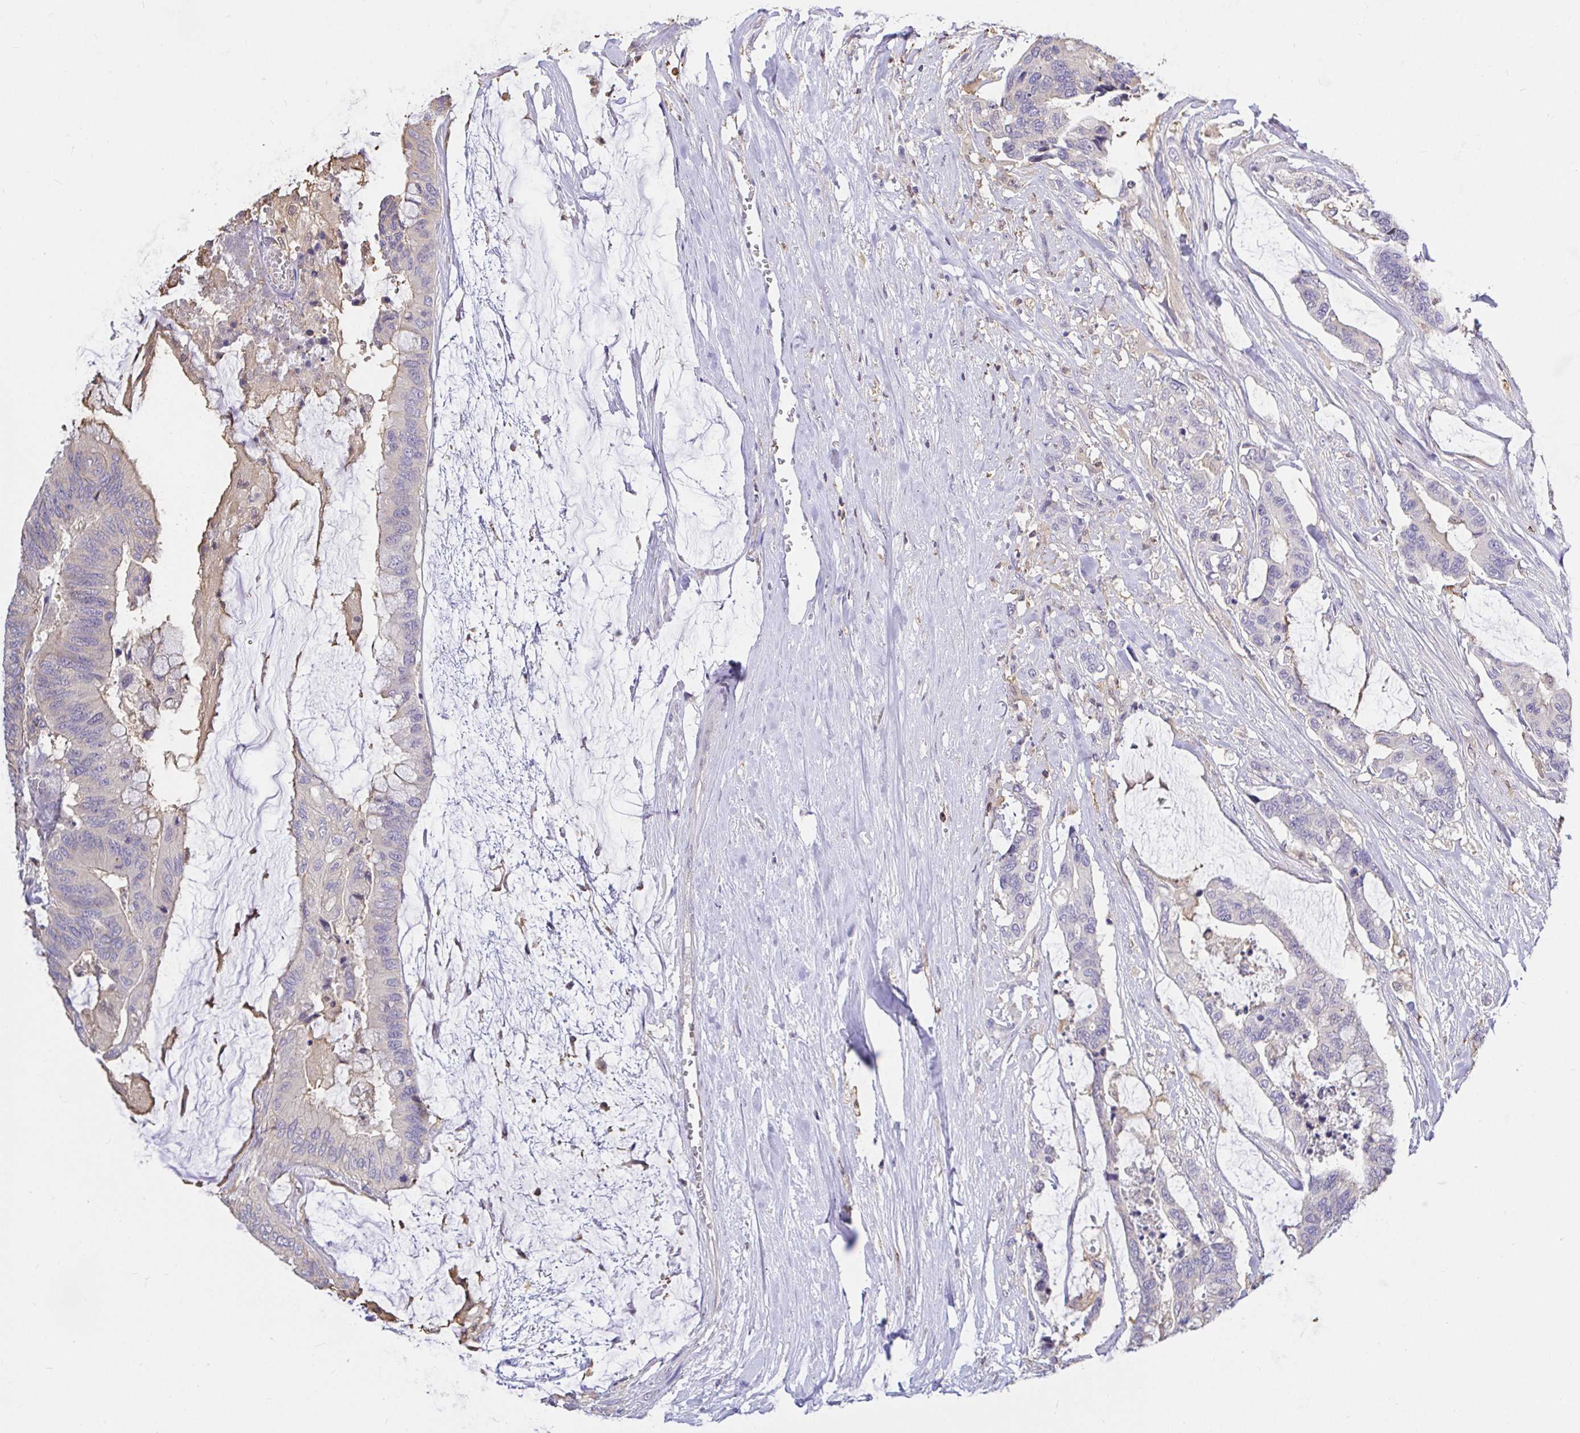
{"staining": {"intensity": "negative", "quantity": "none", "location": "none"}, "tissue": "colorectal cancer", "cell_type": "Tumor cells", "image_type": "cancer", "snomed": [{"axis": "morphology", "description": "Adenocarcinoma, NOS"}, {"axis": "topography", "description": "Rectum"}], "caption": "A photomicrograph of colorectal cancer stained for a protein exhibits no brown staining in tumor cells.", "gene": "SKAP1", "patient": {"sex": "female", "age": 59}}